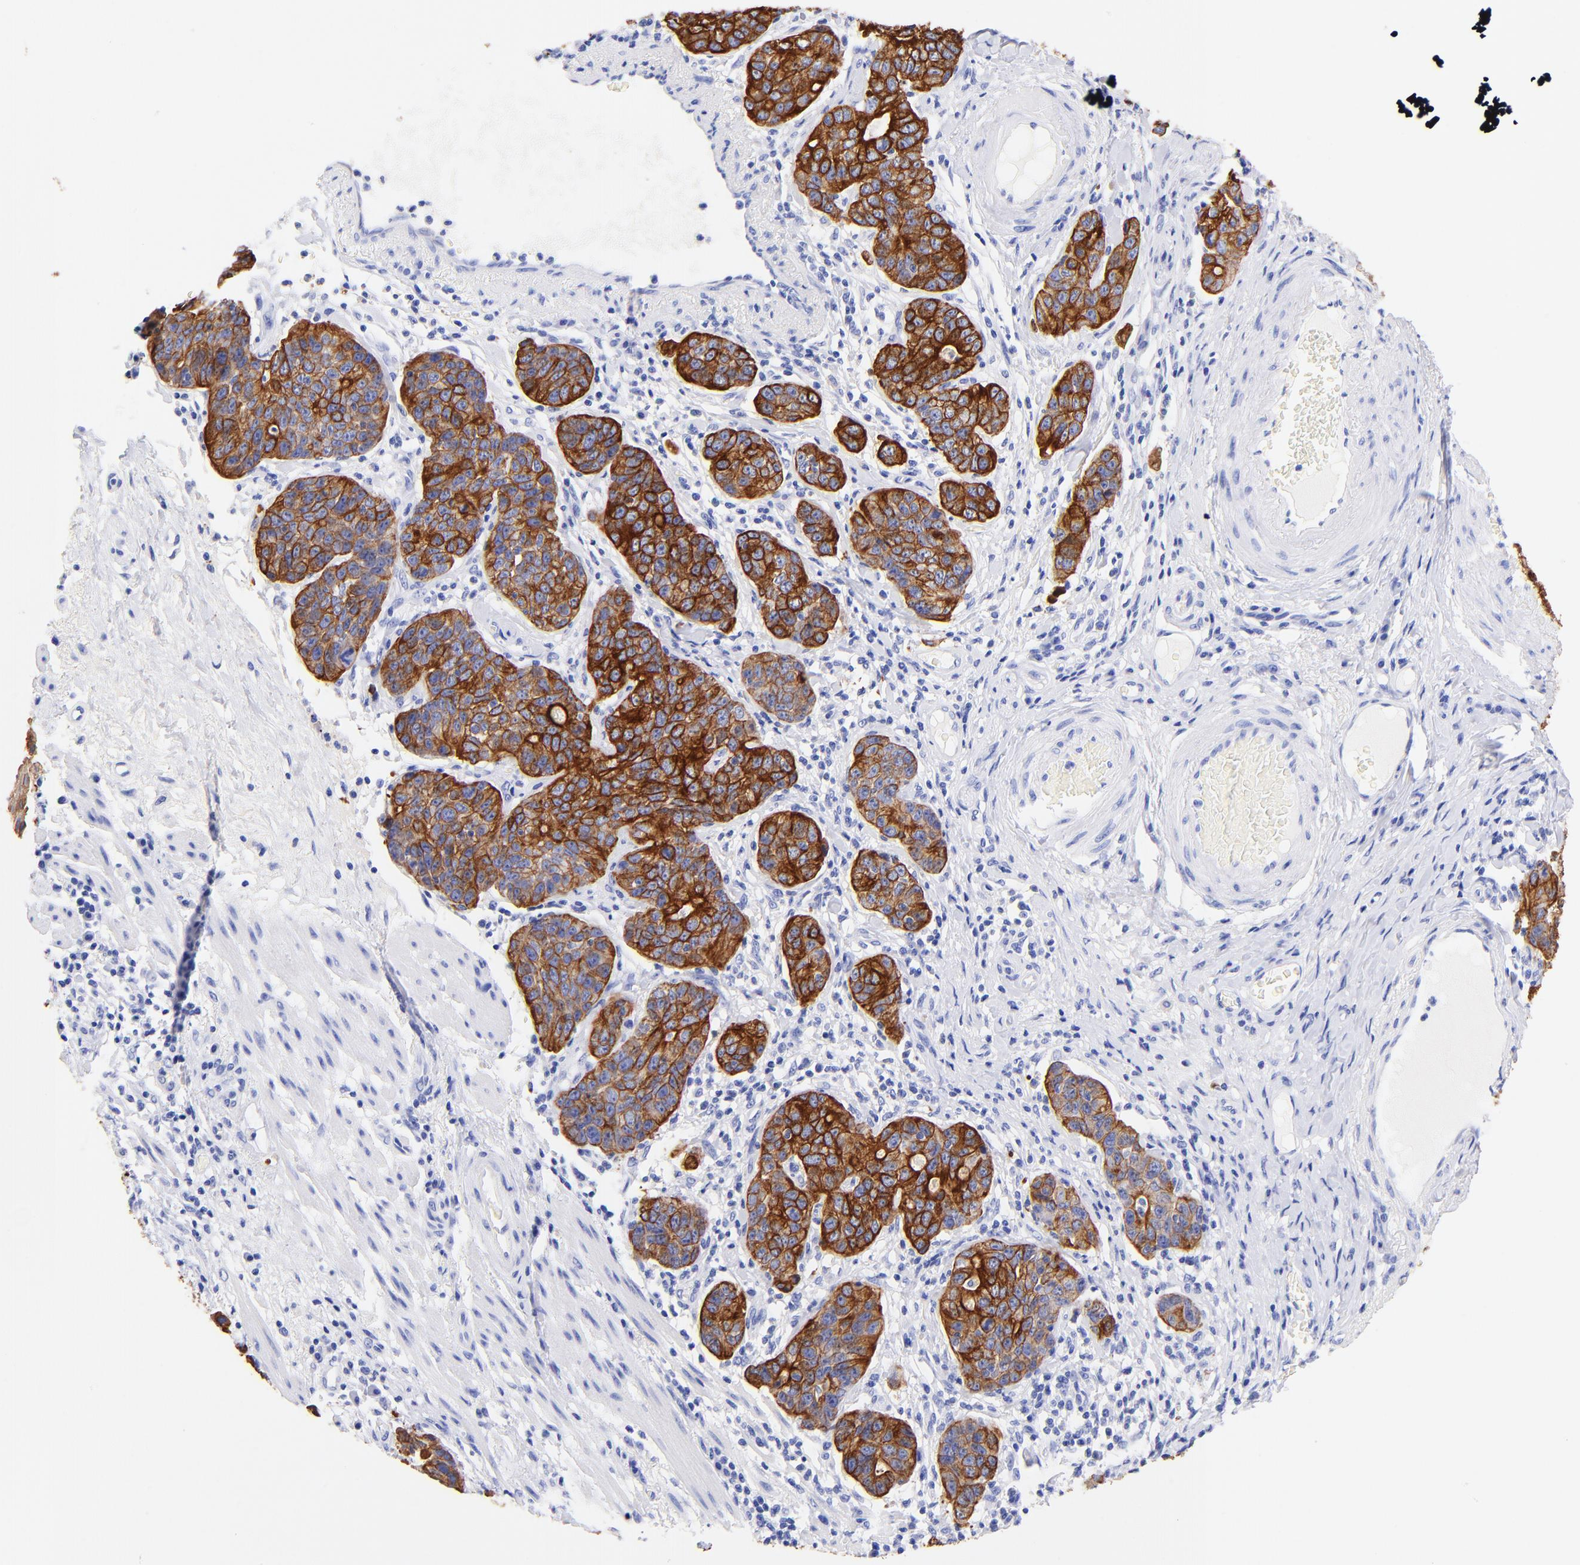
{"staining": {"intensity": "strong", "quantity": ">75%", "location": "cytoplasmic/membranous"}, "tissue": "stomach cancer", "cell_type": "Tumor cells", "image_type": "cancer", "snomed": [{"axis": "morphology", "description": "Adenocarcinoma, NOS"}, {"axis": "topography", "description": "Esophagus"}, {"axis": "topography", "description": "Stomach"}], "caption": "DAB (3,3'-diaminobenzidine) immunohistochemical staining of stomach cancer reveals strong cytoplasmic/membranous protein expression in about >75% of tumor cells. (DAB = brown stain, brightfield microscopy at high magnification).", "gene": "KRT19", "patient": {"sex": "male", "age": 74}}